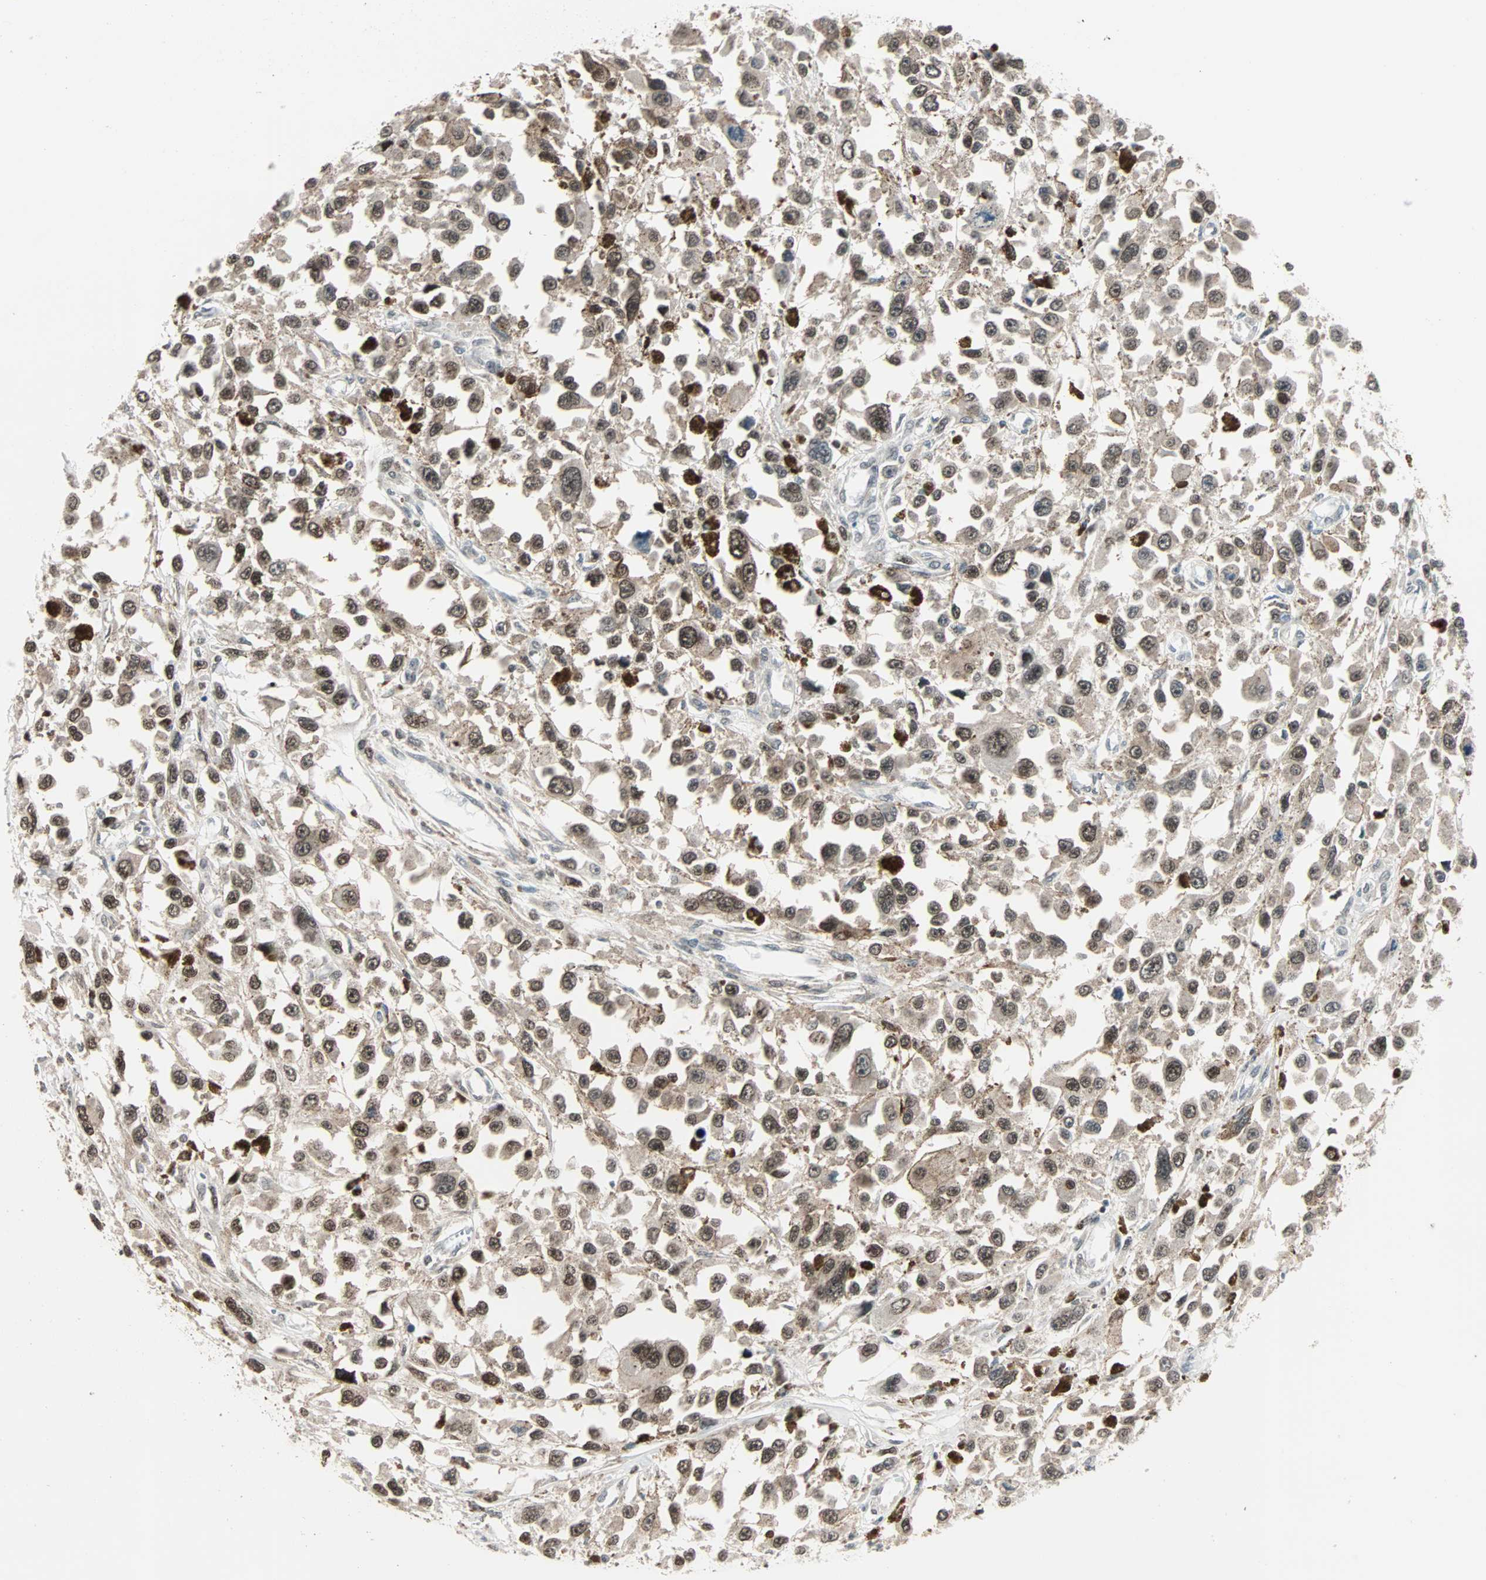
{"staining": {"intensity": "moderate", "quantity": ">75%", "location": "nuclear"}, "tissue": "melanoma", "cell_type": "Tumor cells", "image_type": "cancer", "snomed": [{"axis": "morphology", "description": "Malignant melanoma, Metastatic site"}, {"axis": "topography", "description": "Lymph node"}], "caption": "A brown stain labels moderate nuclear positivity of a protein in human malignant melanoma (metastatic site) tumor cells.", "gene": "CBX4", "patient": {"sex": "male", "age": 59}}